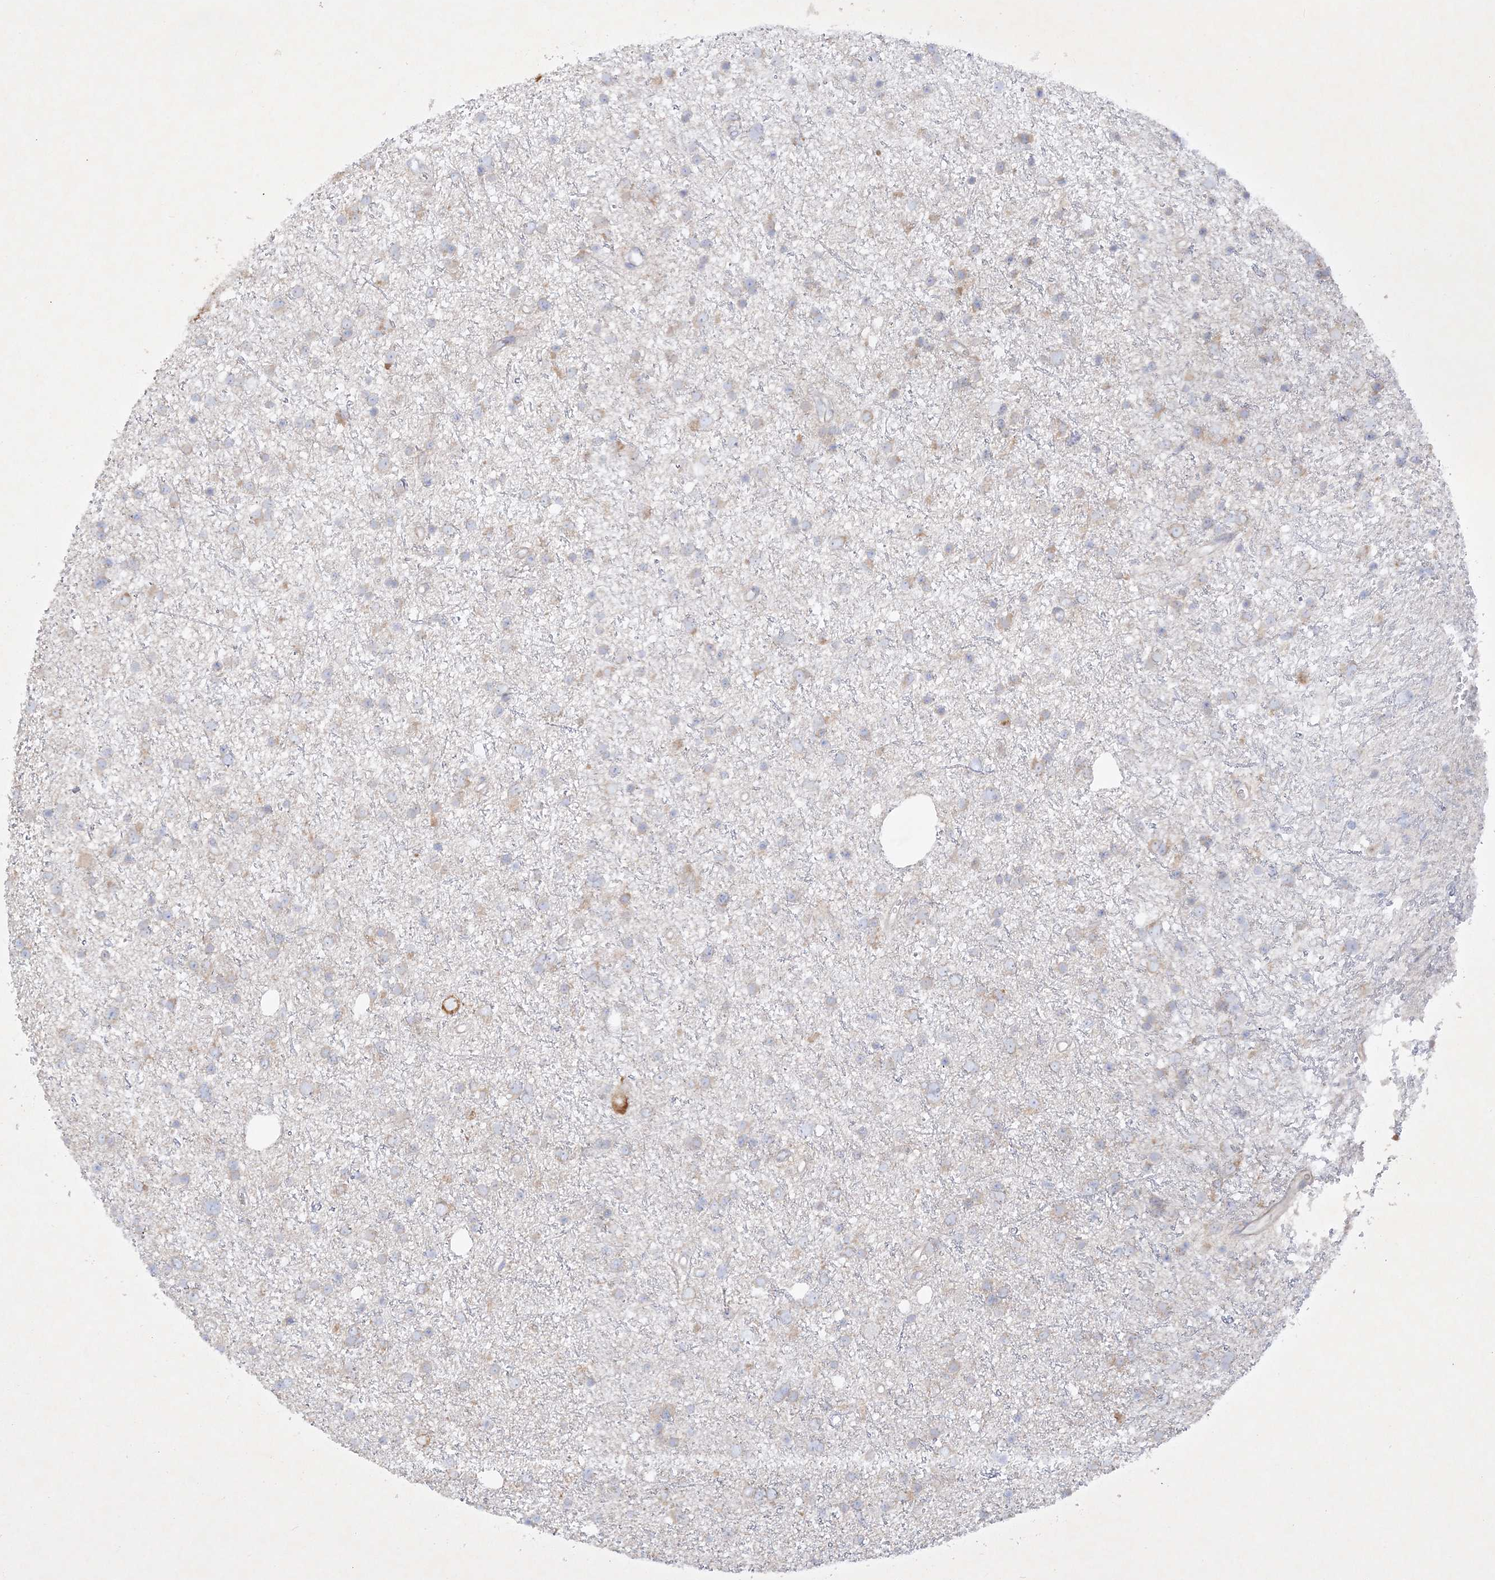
{"staining": {"intensity": "negative", "quantity": "none", "location": "none"}, "tissue": "glioma", "cell_type": "Tumor cells", "image_type": "cancer", "snomed": [{"axis": "morphology", "description": "Glioma, malignant, Low grade"}, {"axis": "topography", "description": "Cerebral cortex"}], "caption": "High magnification brightfield microscopy of glioma stained with DAB (3,3'-diaminobenzidine) (brown) and counterstained with hematoxylin (blue): tumor cells show no significant staining.", "gene": "FARSB", "patient": {"sex": "female", "age": 39}}